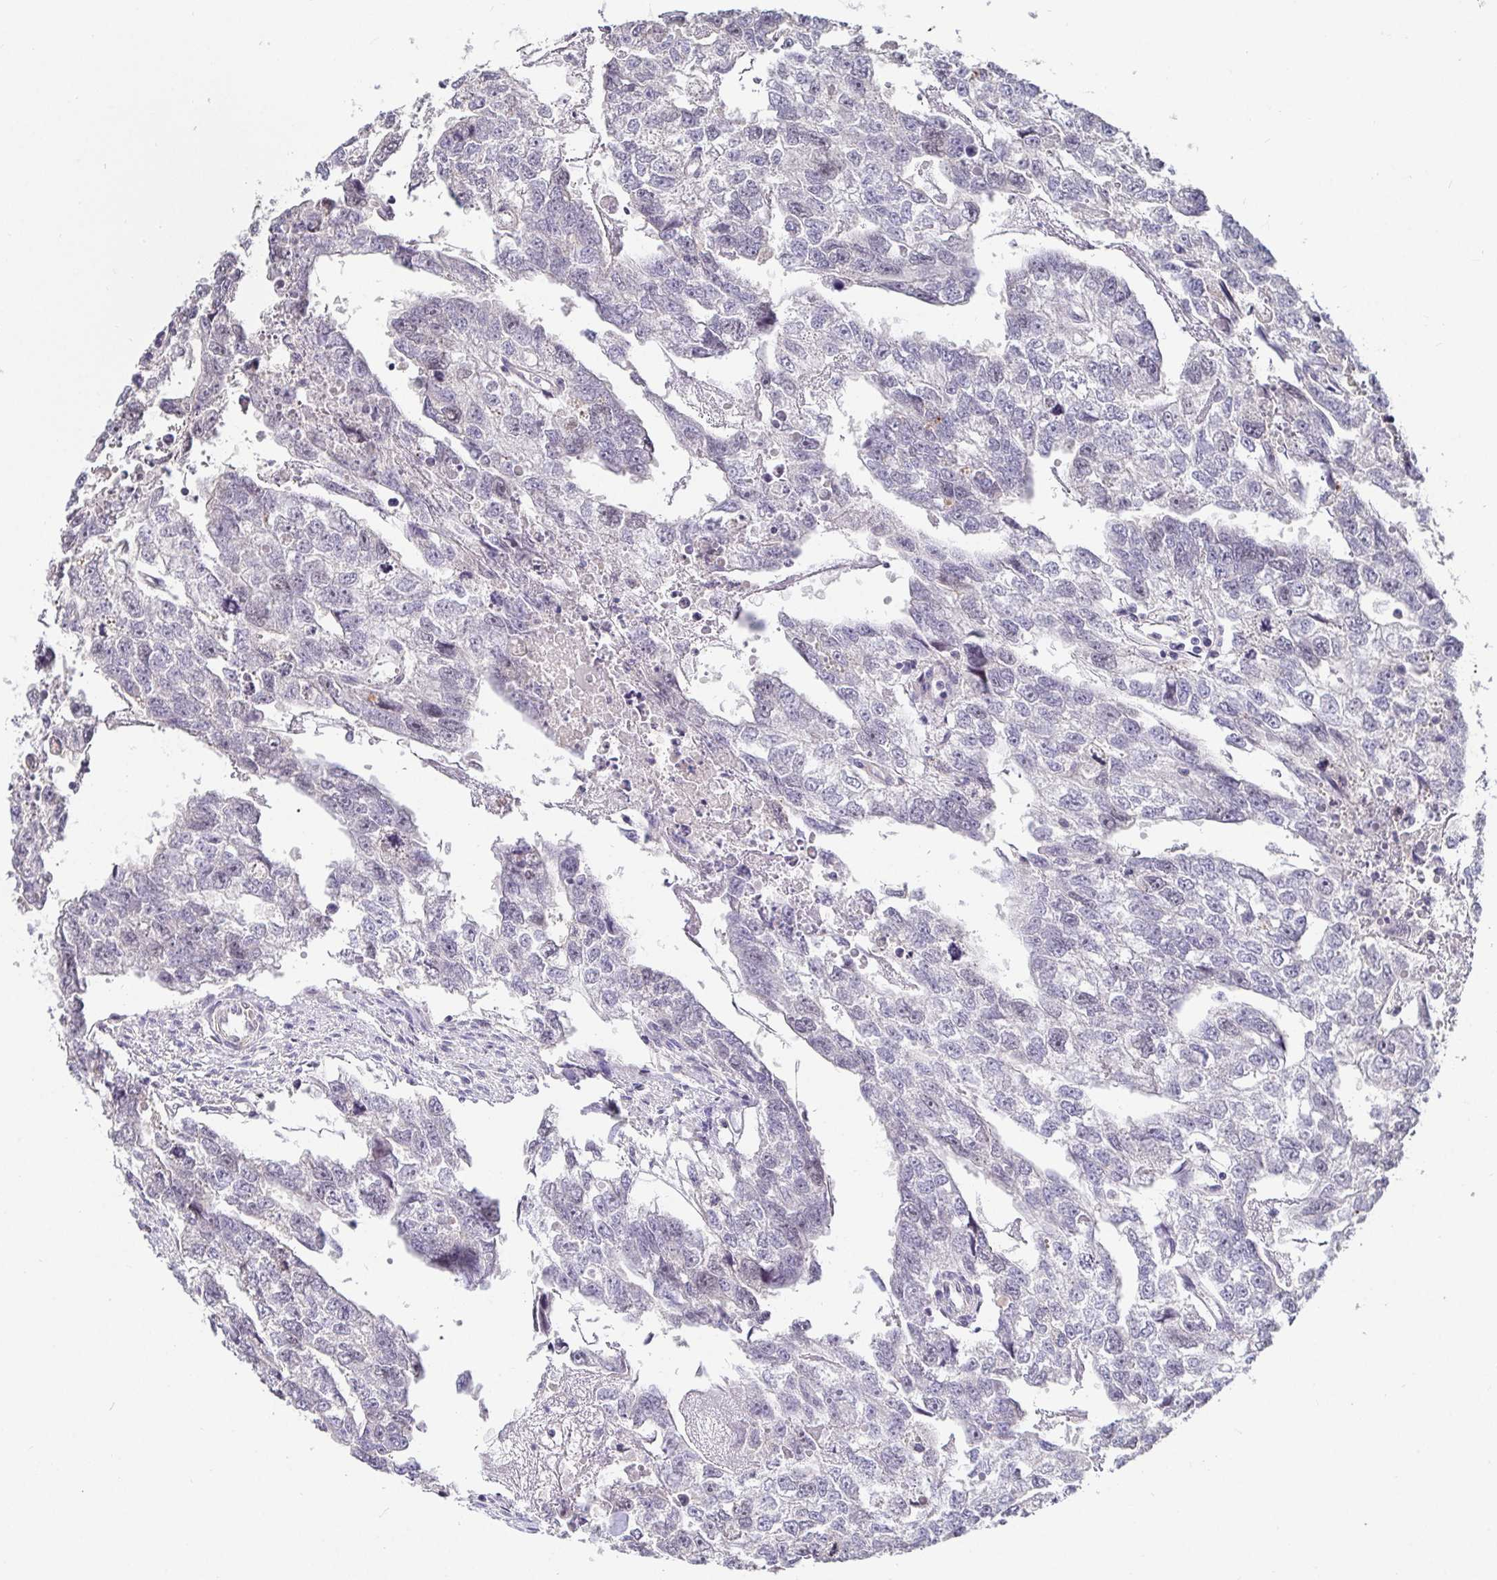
{"staining": {"intensity": "negative", "quantity": "none", "location": "none"}, "tissue": "testis cancer", "cell_type": "Tumor cells", "image_type": "cancer", "snomed": [{"axis": "morphology", "description": "Carcinoma, Embryonal, NOS"}, {"axis": "morphology", "description": "Teratoma, malignant, NOS"}, {"axis": "topography", "description": "Testis"}], "caption": "Immunohistochemistry histopathology image of neoplastic tissue: testis malignant teratoma stained with DAB displays no significant protein expression in tumor cells. (DAB immunohistochemistry visualized using brightfield microscopy, high magnification).", "gene": "ANLN", "patient": {"sex": "male", "age": 44}}